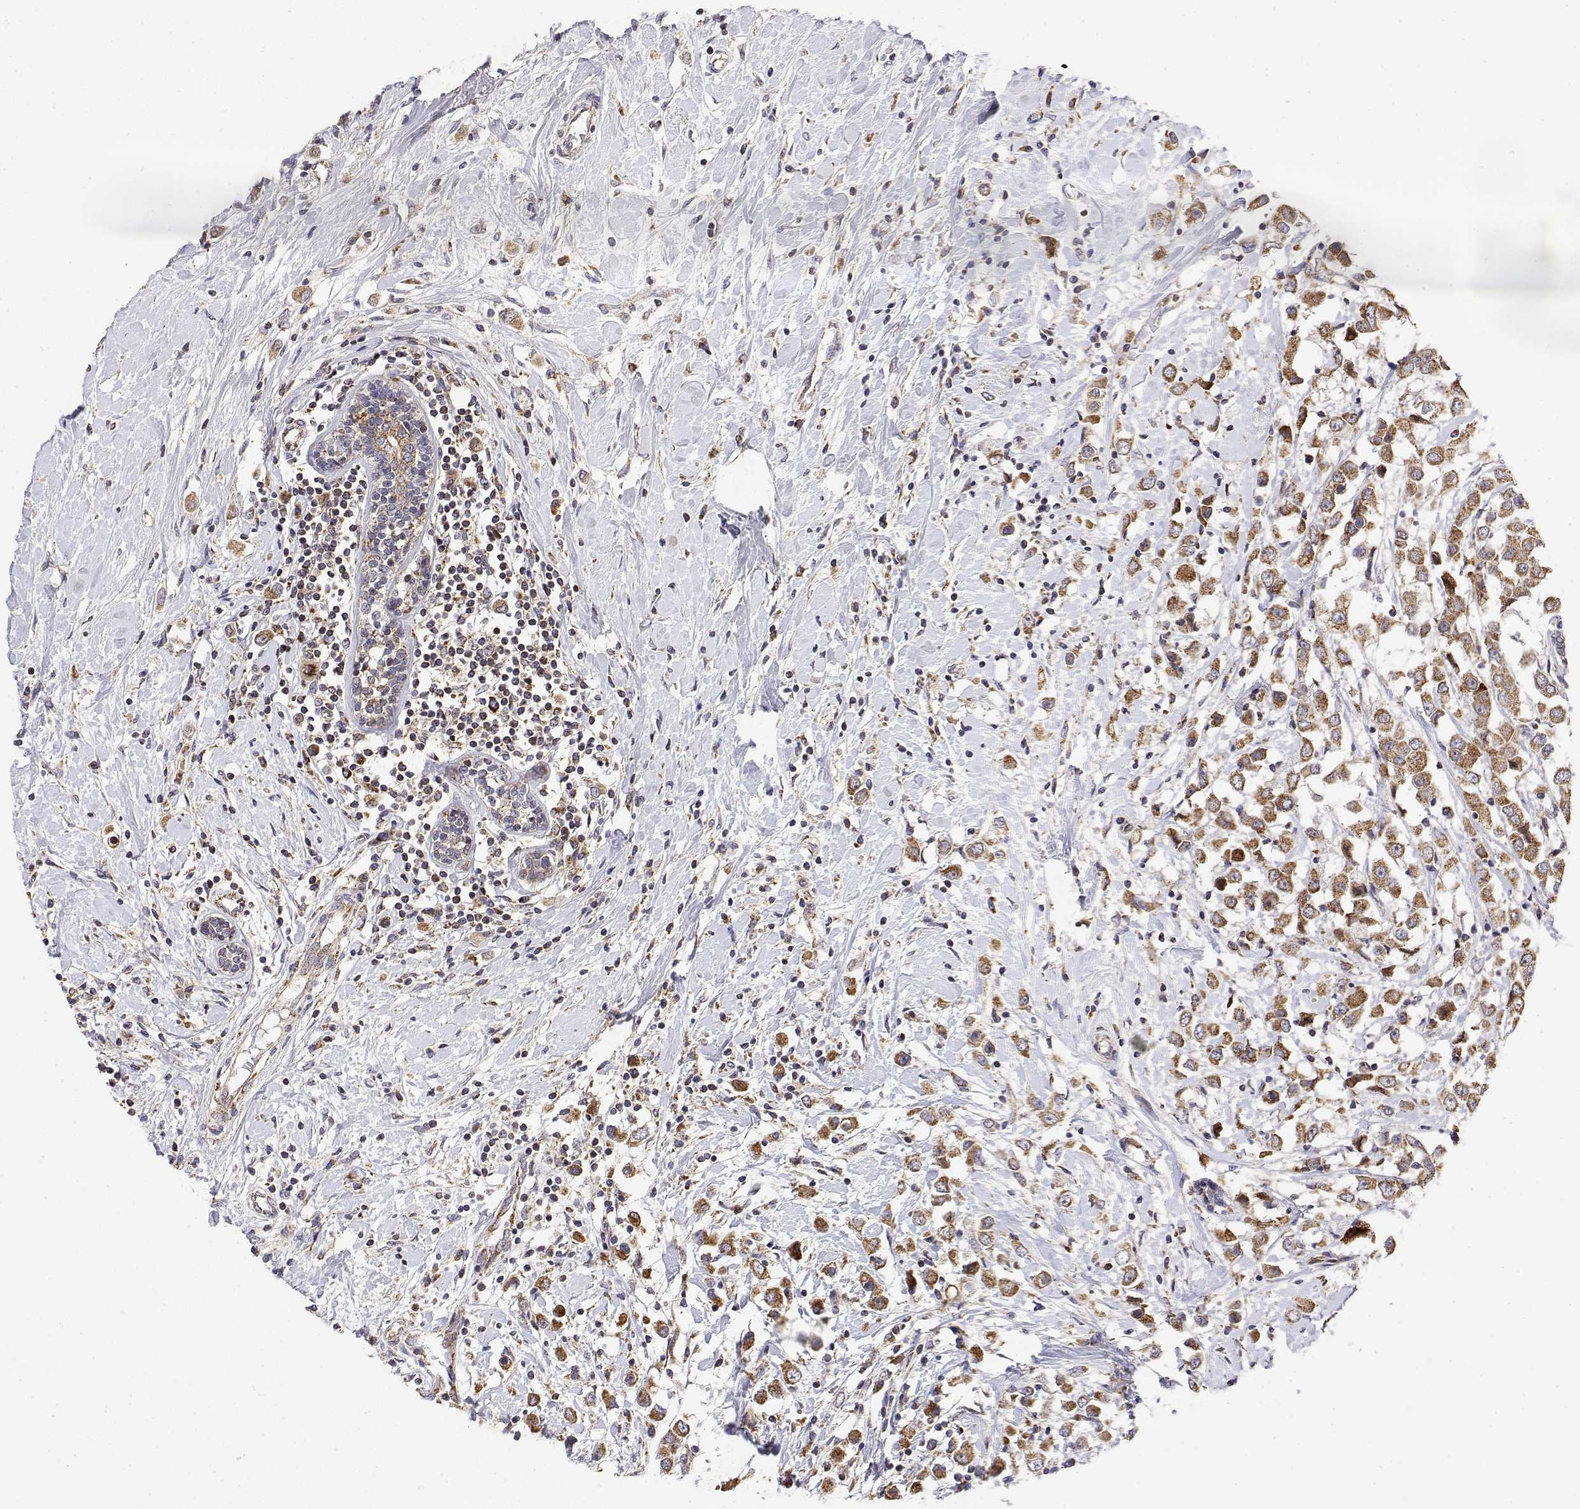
{"staining": {"intensity": "moderate", "quantity": ">75%", "location": "cytoplasmic/membranous"}, "tissue": "breast cancer", "cell_type": "Tumor cells", "image_type": "cancer", "snomed": [{"axis": "morphology", "description": "Duct carcinoma"}, {"axis": "topography", "description": "Breast"}], "caption": "This image displays IHC staining of breast cancer, with medium moderate cytoplasmic/membranous staining in about >75% of tumor cells.", "gene": "GADD45GIP1", "patient": {"sex": "female", "age": 61}}